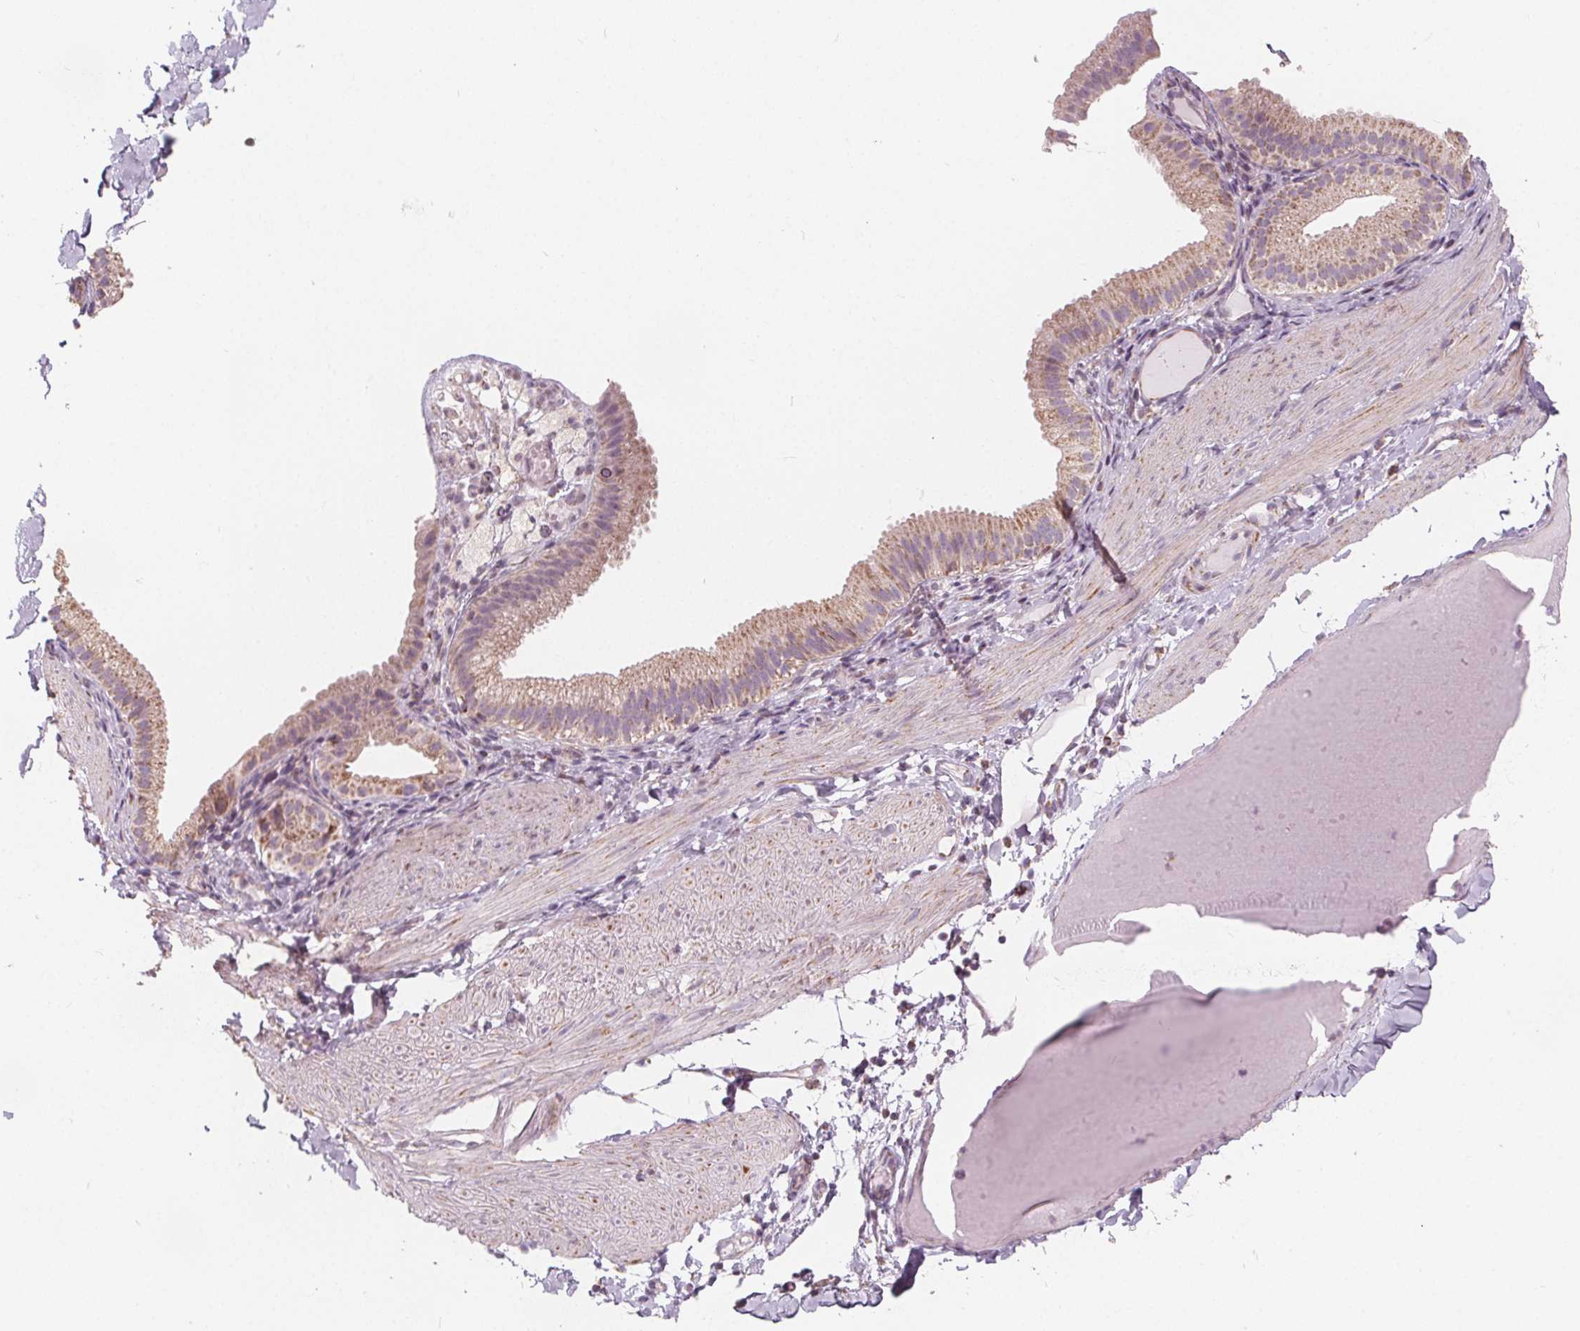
{"staining": {"intensity": "negative", "quantity": "none", "location": "none"}, "tissue": "adipose tissue", "cell_type": "Adipocytes", "image_type": "normal", "snomed": [{"axis": "morphology", "description": "Normal tissue, NOS"}, {"axis": "topography", "description": "Gallbladder"}, {"axis": "topography", "description": "Peripheral nerve tissue"}], "caption": "Histopathology image shows no protein staining in adipocytes of normal adipose tissue. (DAB (3,3'-diaminobenzidine) immunohistochemistry (IHC) with hematoxylin counter stain).", "gene": "NUP210L", "patient": {"sex": "female", "age": 45}}